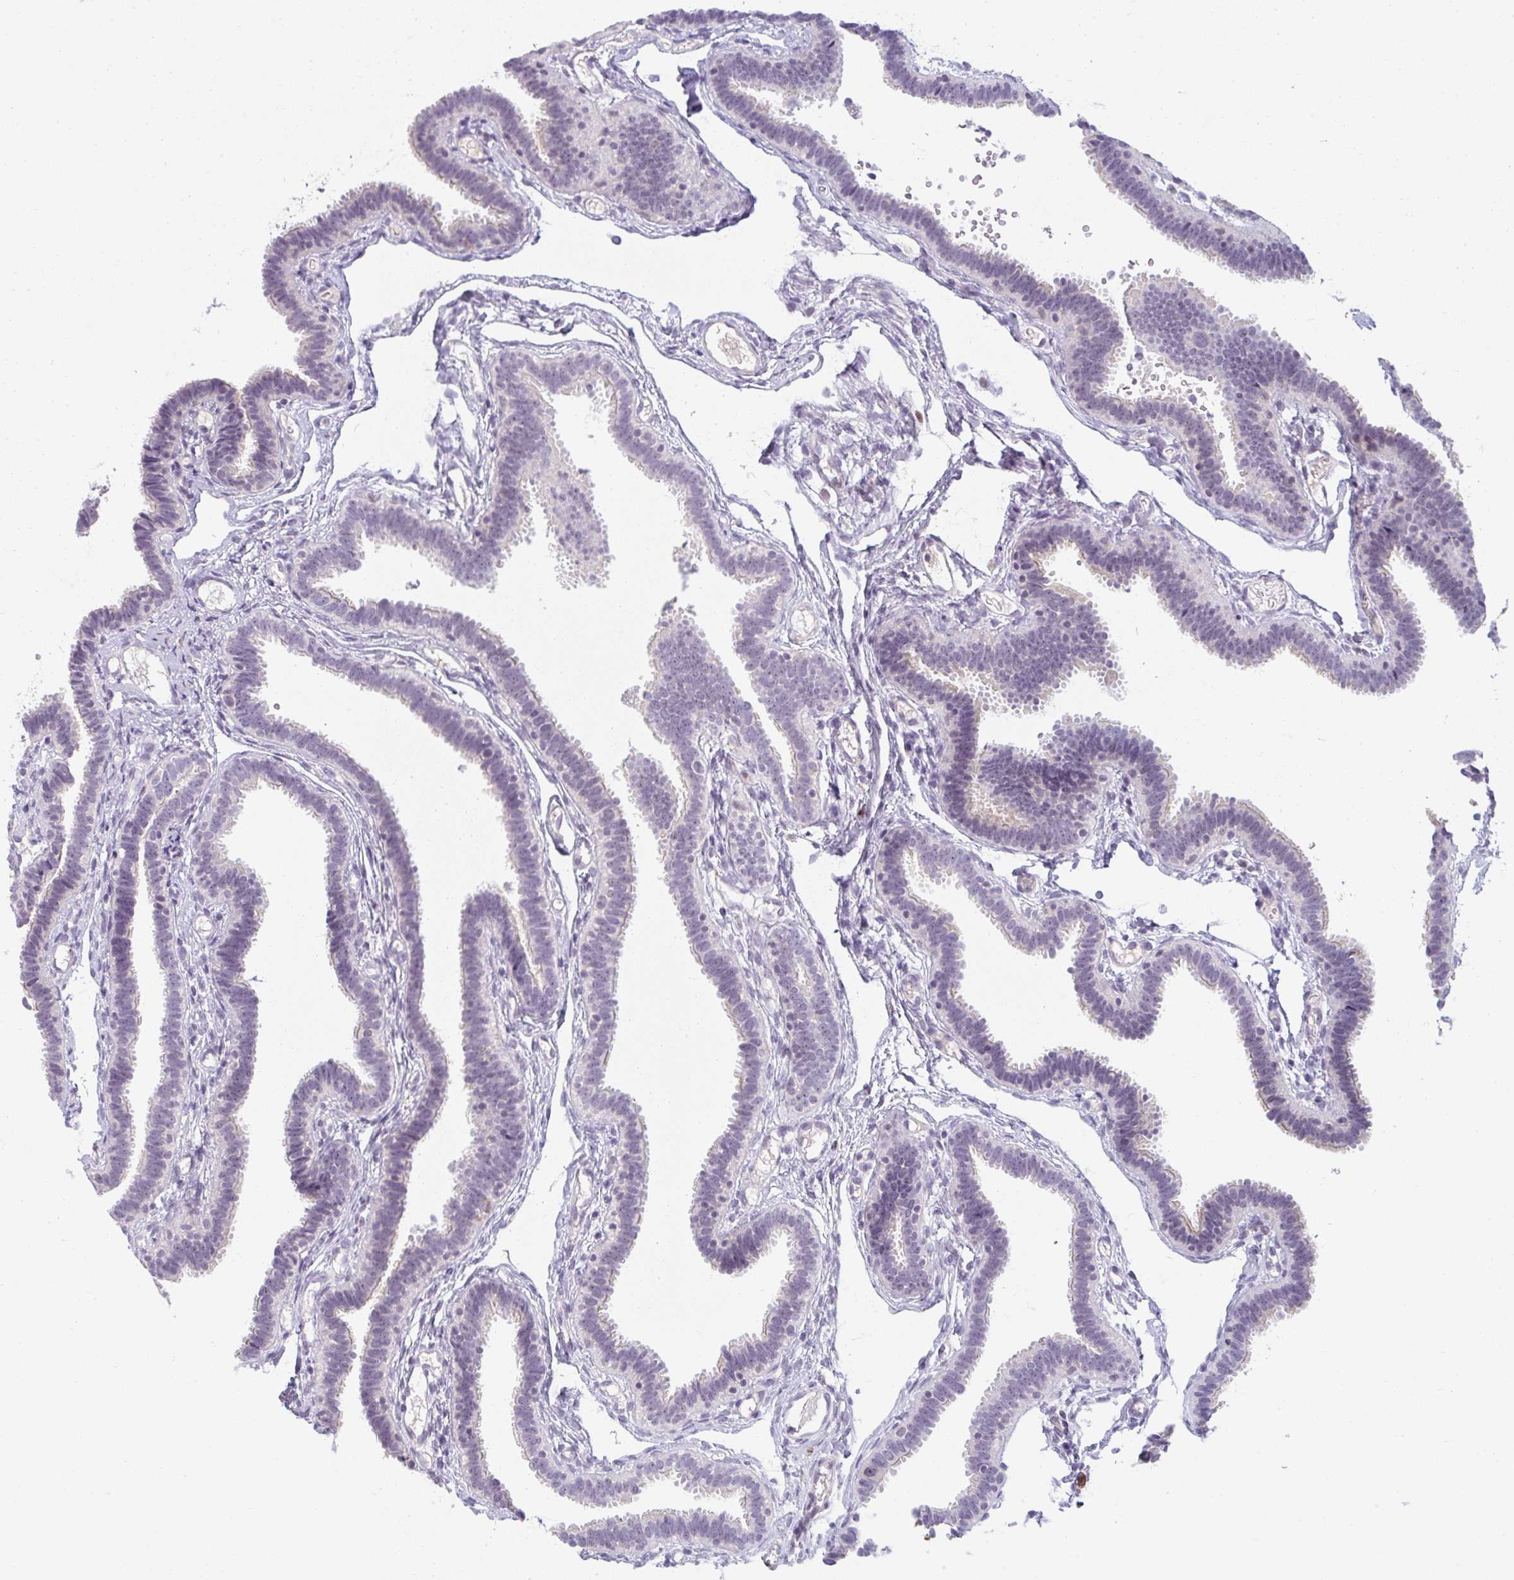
{"staining": {"intensity": "negative", "quantity": "none", "location": "none"}, "tissue": "fallopian tube", "cell_type": "Glandular cells", "image_type": "normal", "snomed": [{"axis": "morphology", "description": "Normal tissue, NOS"}, {"axis": "topography", "description": "Fallopian tube"}], "caption": "Human fallopian tube stained for a protein using immunohistochemistry (IHC) displays no positivity in glandular cells.", "gene": "PPFIA4", "patient": {"sex": "female", "age": 37}}